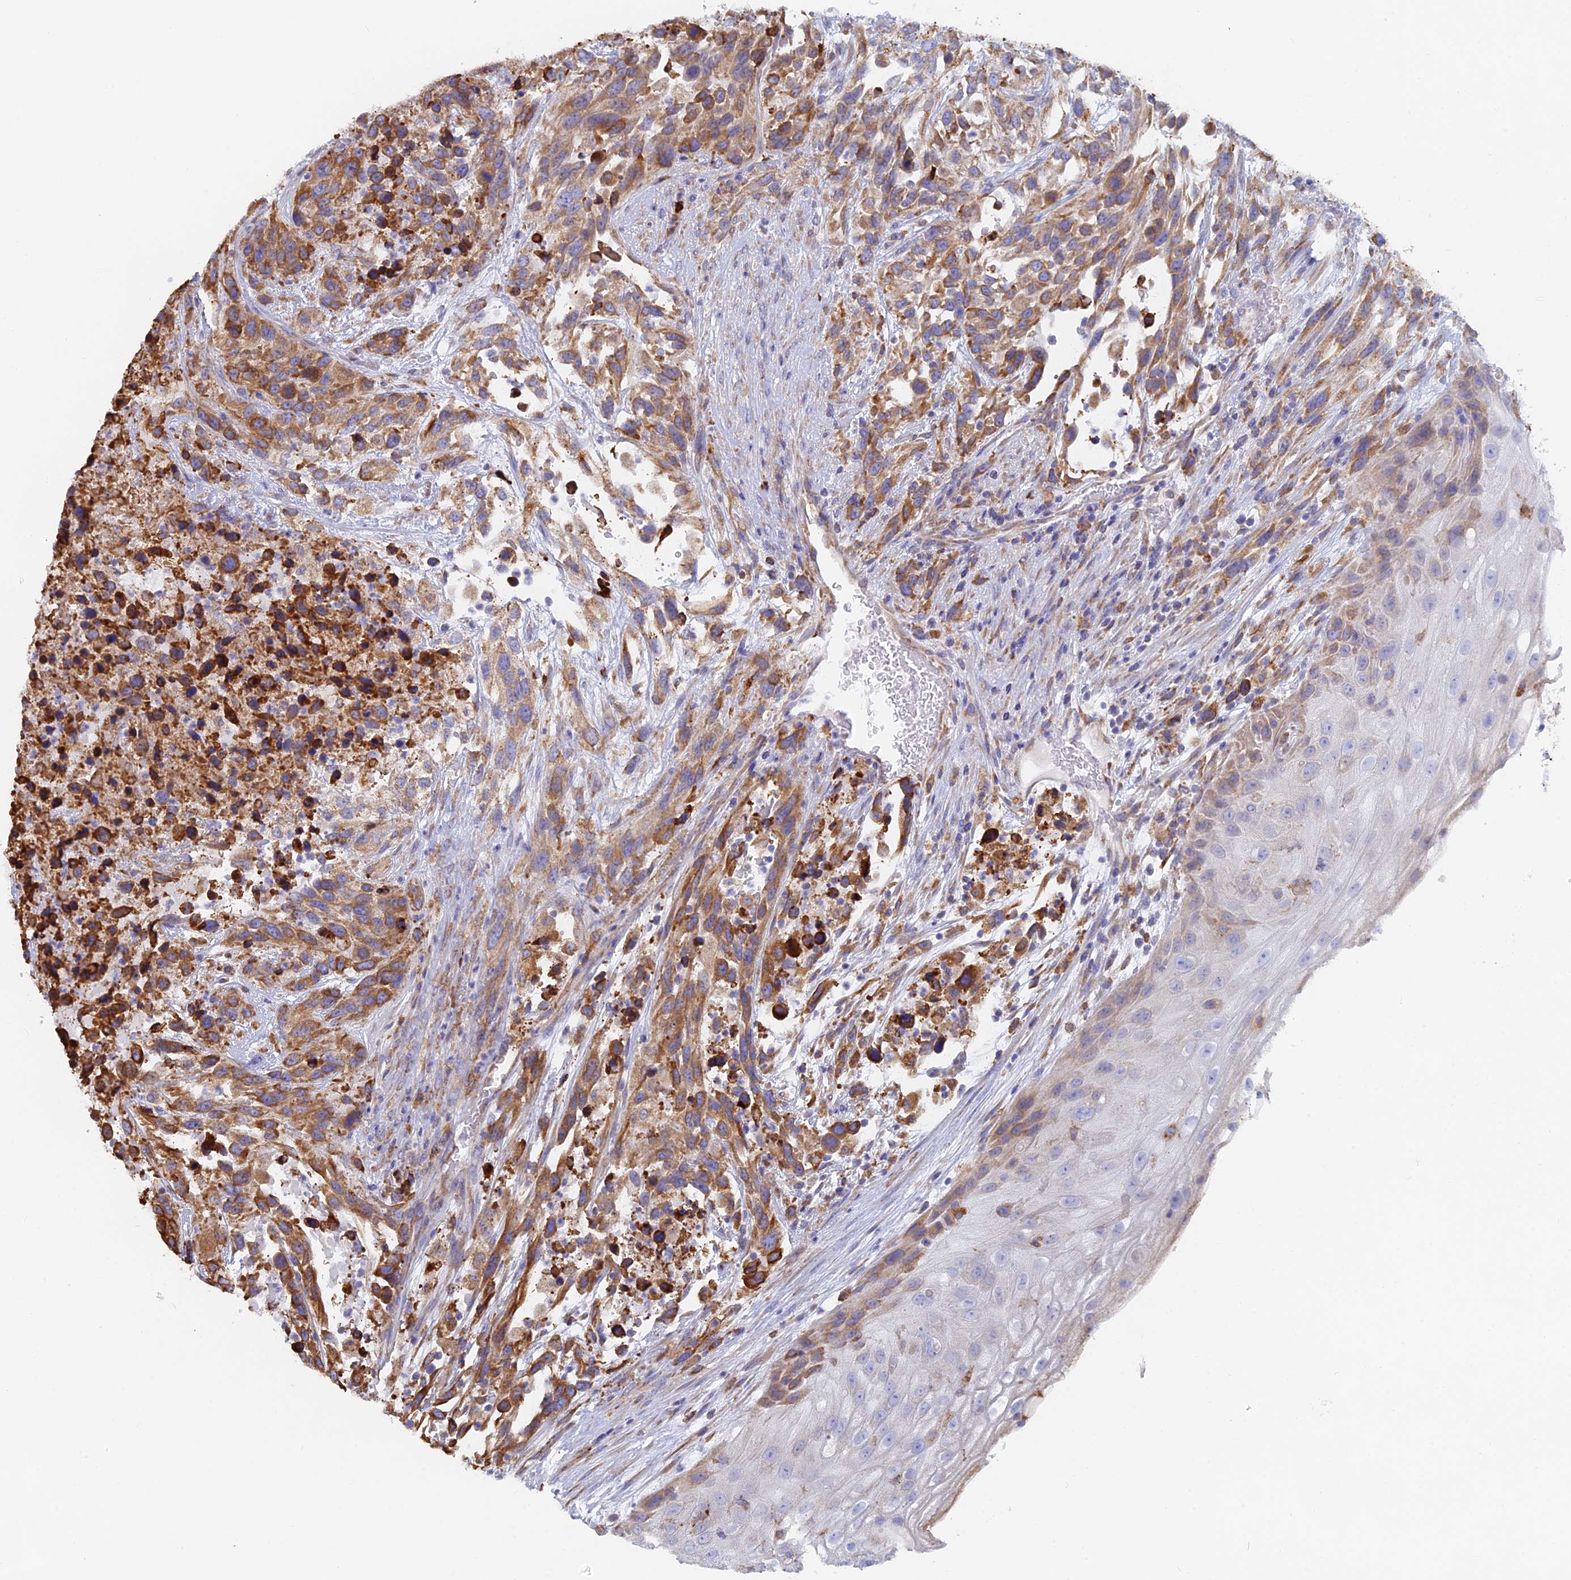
{"staining": {"intensity": "strong", "quantity": "25%-75%", "location": "cytoplasmic/membranous"}, "tissue": "urothelial cancer", "cell_type": "Tumor cells", "image_type": "cancer", "snomed": [{"axis": "morphology", "description": "Urothelial carcinoma, High grade"}, {"axis": "topography", "description": "Urinary bladder"}], "caption": "A high amount of strong cytoplasmic/membranous staining is appreciated in approximately 25%-75% of tumor cells in urothelial carcinoma (high-grade) tissue. The staining was performed using DAB (3,3'-diaminobenzidine), with brown indicating positive protein expression. Nuclei are stained blue with hematoxylin.", "gene": "WDR35", "patient": {"sex": "female", "age": 70}}